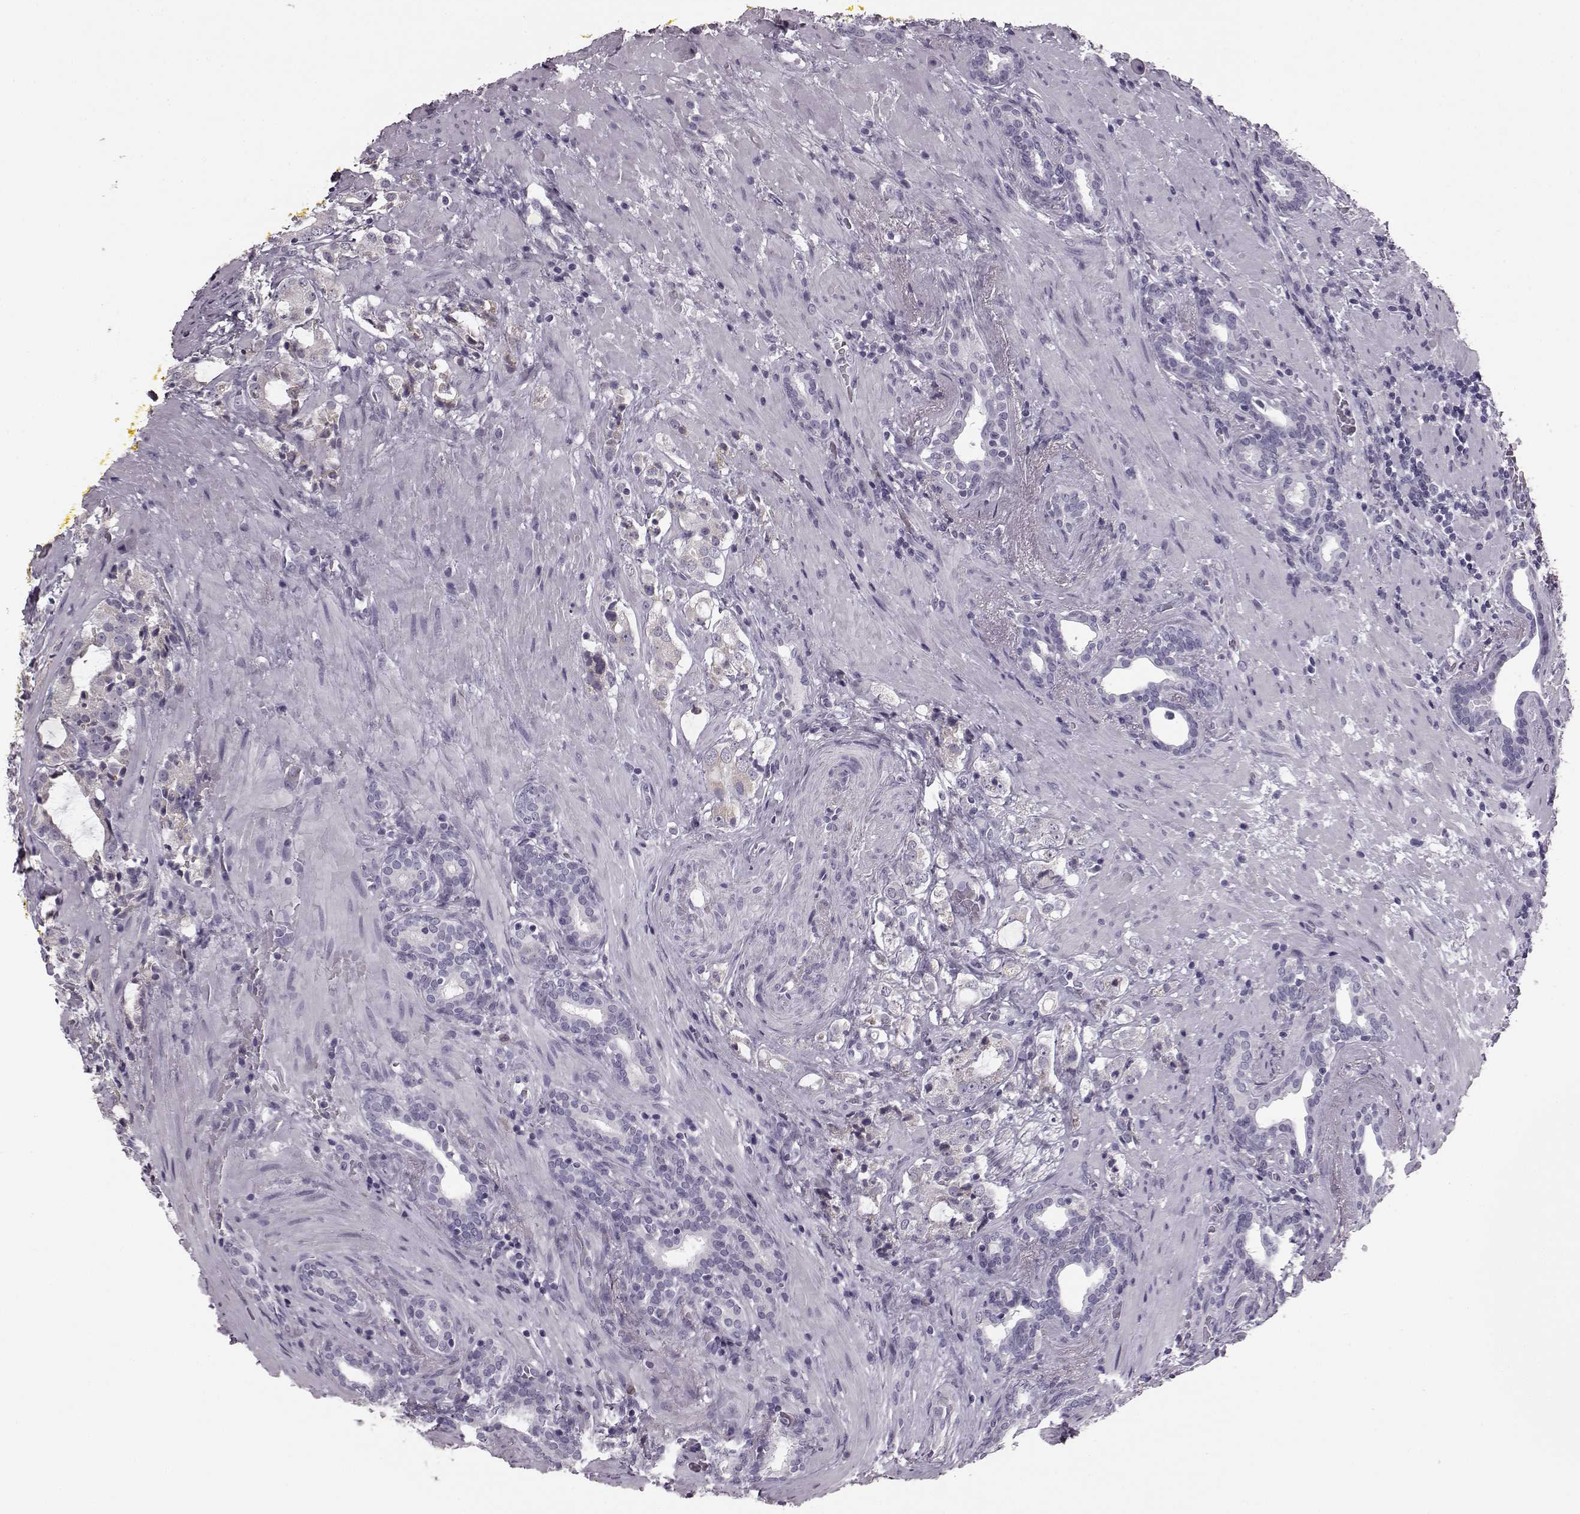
{"staining": {"intensity": "negative", "quantity": "none", "location": "none"}, "tissue": "prostate cancer", "cell_type": "Tumor cells", "image_type": "cancer", "snomed": [{"axis": "morphology", "description": "Adenocarcinoma, NOS"}, {"axis": "topography", "description": "Prostate"}], "caption": "Photomicrograph shows no significant protein expression in tumor cells of adenocarcinoma (prostate). (DAB IHC, high magnification).", "gene": "JSRP1", "patient": {"sex": "male", "age": 66}}